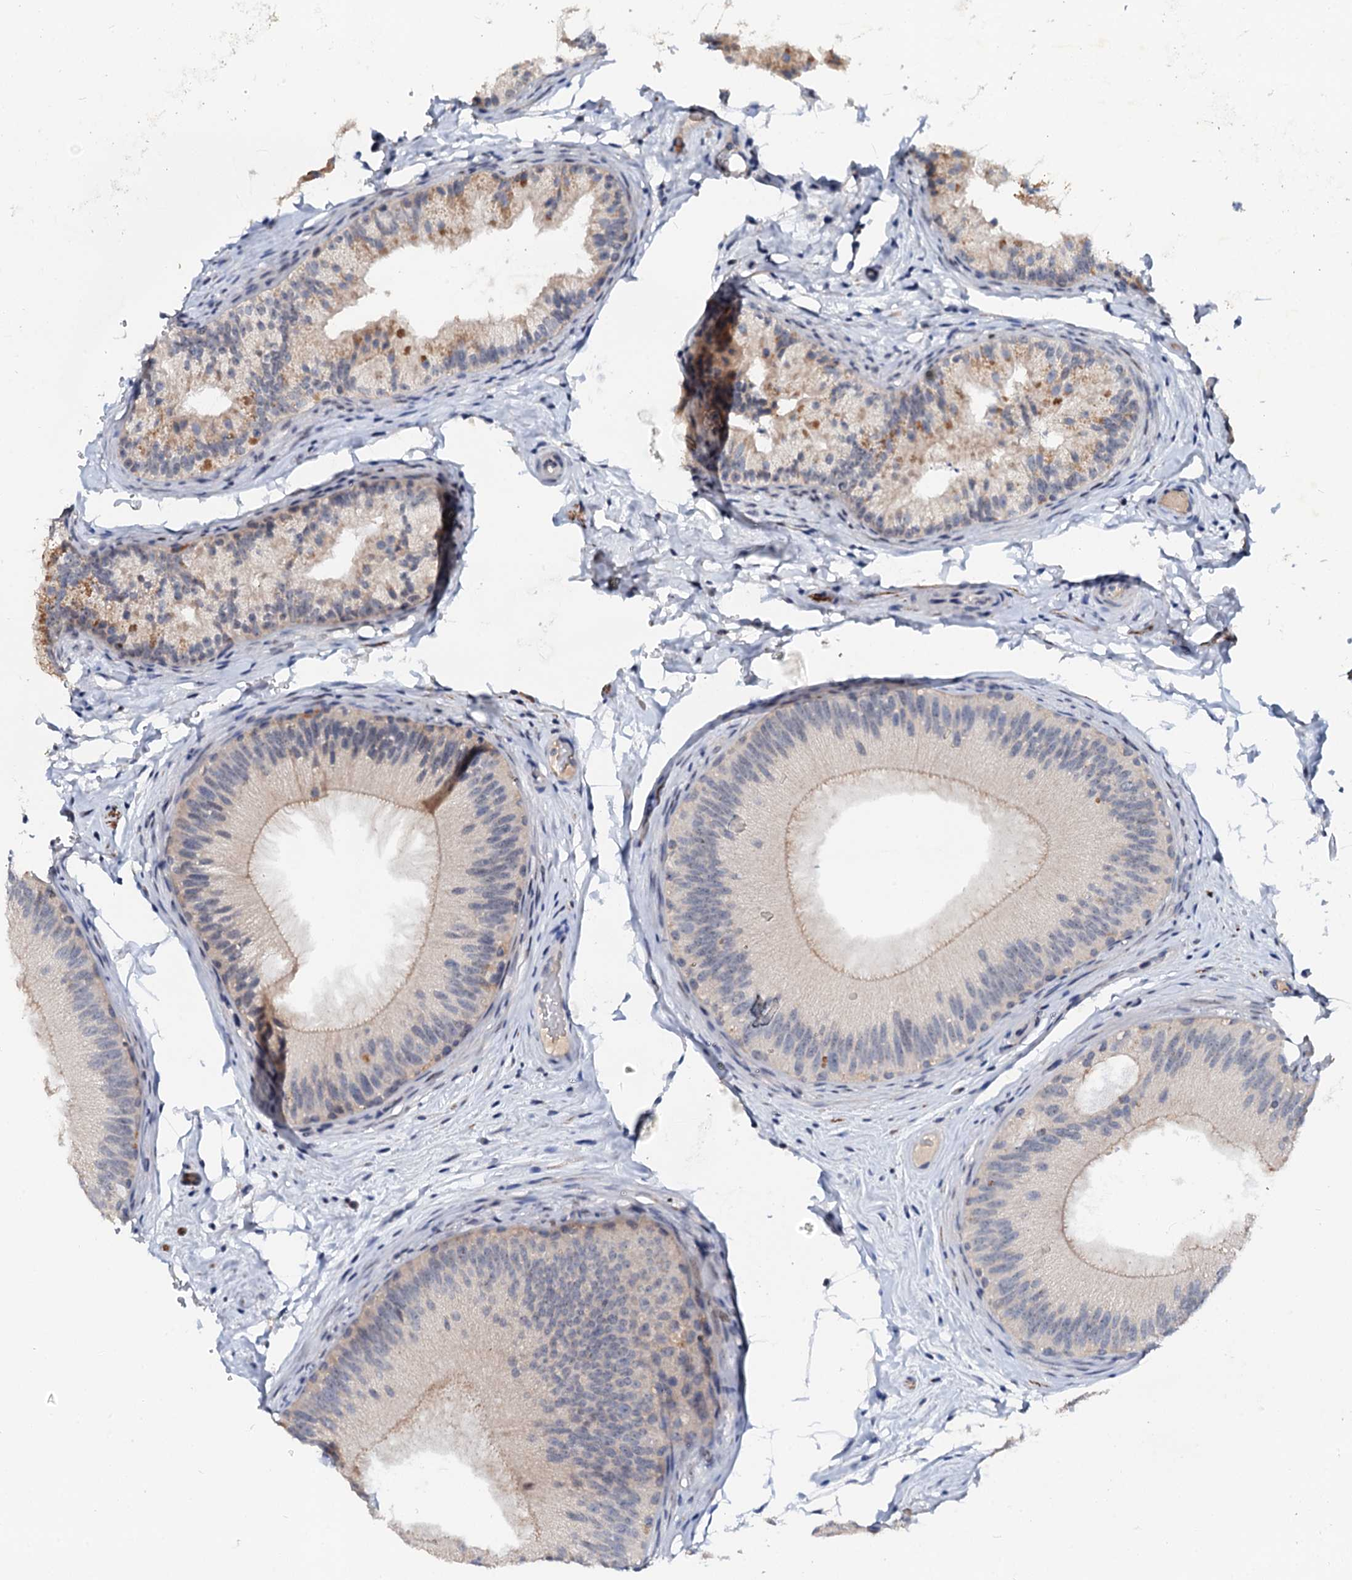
{"staining": {"intensity": "negative", "quantity": "none", "location": "none"}, "tissue": "epididymis", "cell_type": "Glandular cells", "image_type": "normal", "snomed": [{"axis": "morphology", "description": "Normal tissue, NOS"}, {"axis": "topography", "description": "Epididymis"}], "caption": "Glandular cells are negative for protein expression in normal human epididymis. (IHC, brightfield microscopy, high magnification).", "gene": "NALF1", "patient": {"sex": "male", "age": 45}}